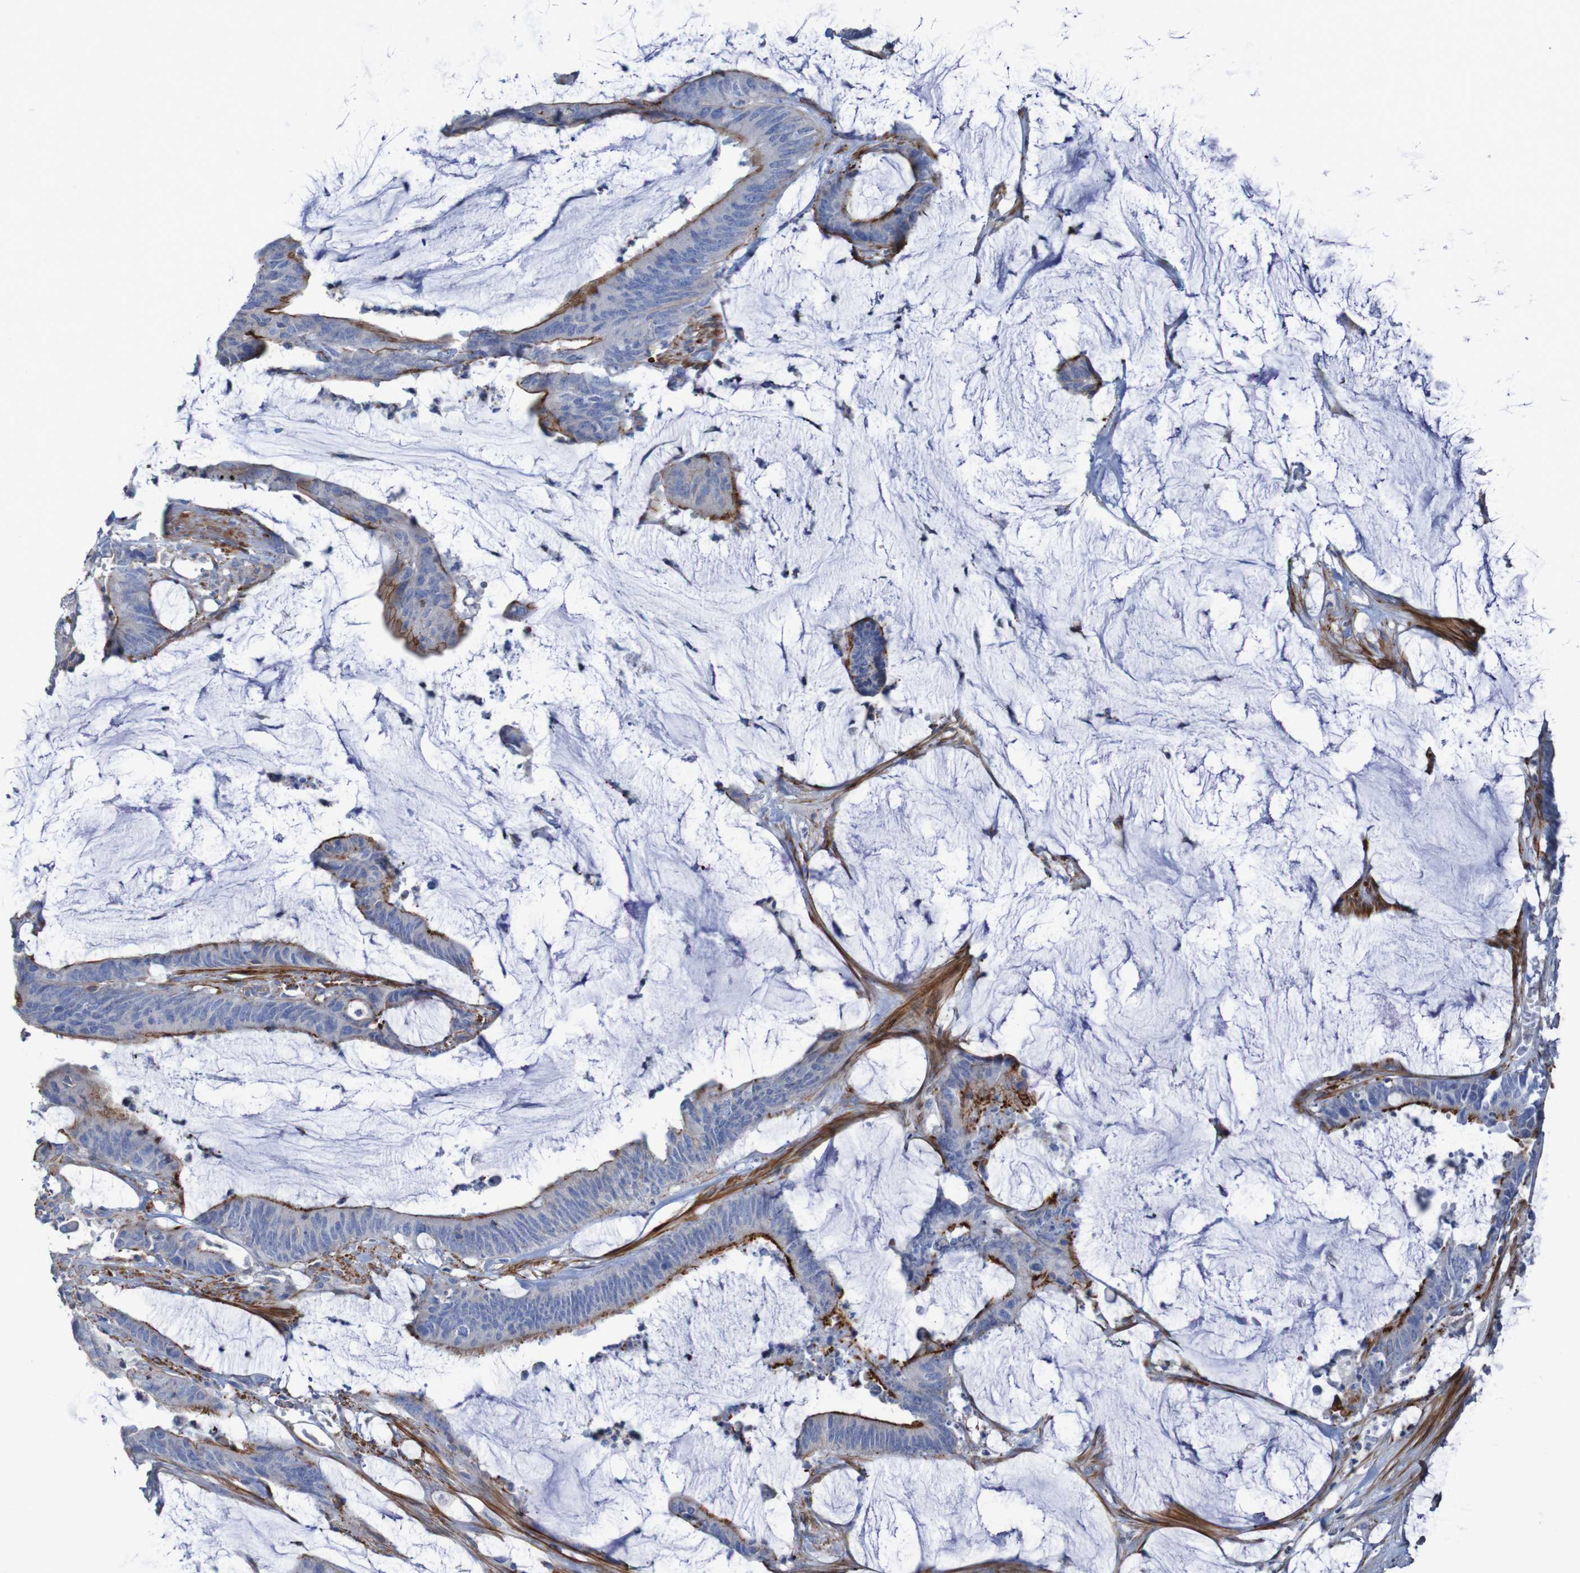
{"staining": {"intensity": "strong", "quantity": "25%-75%", "location": "cytoplasmic/membranous"}, "tissue": "colorectal cancer", "cell_type": "Tumor cells", "image_type": "cancer", "snomed": [{"axis": "morphology", "description": "Adenocarcinoma, NOS"}, {"axis": "topography", "description": "Rectum"}], "caption": "Adenocarcinoma (colorectal) stained with immunohistochemistry (IHC) exhibits strong cytoplasmic/membranous positivity in approximately 25%-75% of tumor cells.", "gene": "RNF182", "patient": {"sex": "female", "age": 66}}